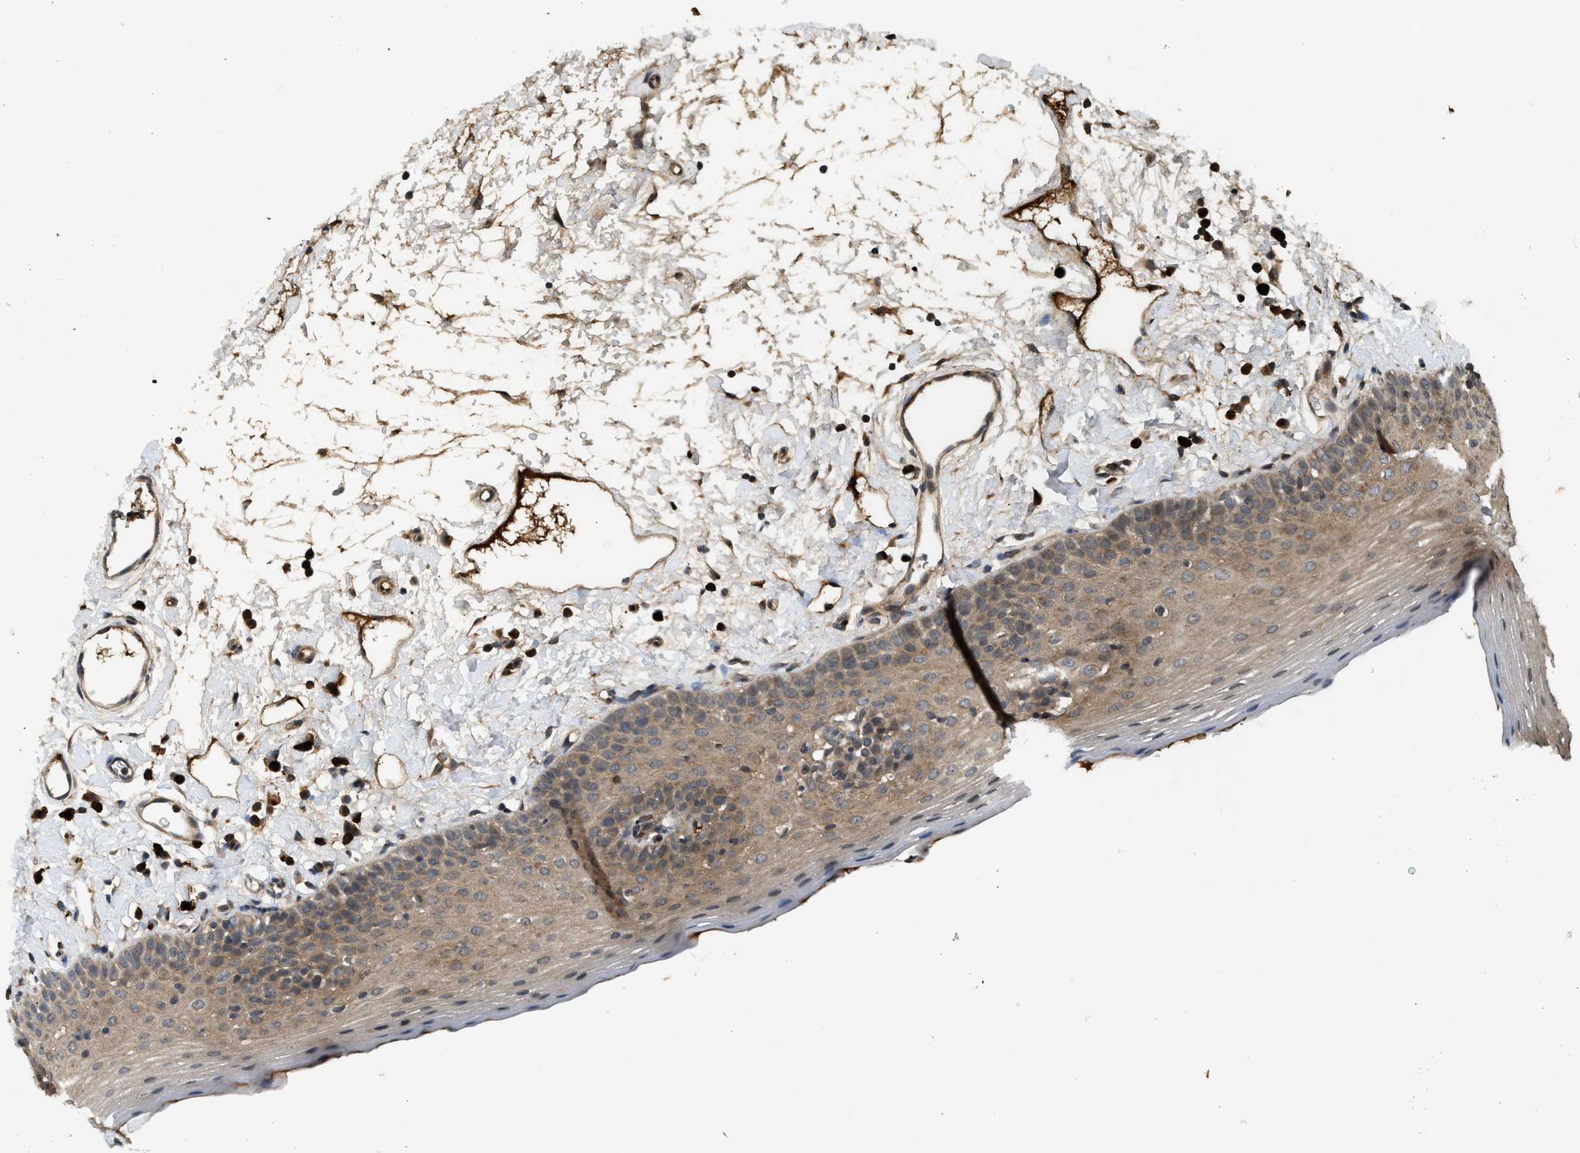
{"staining": {"intensity": "weak", "quantity": ">75%", "location": "cytoplasmic/membranous"}, "tissue": "oral mucosa", "cell_type": "Squamous epithelial cells", "image_type": "normal", "snomed": [{"axis": "morphology", "description": "Normal tissue, NOS"}, {"axis": "topography", "description": "Oral tissue"}], "caption": "A high-resolution photomicrograph shows IHC staining of benign oral mucosa, which shows weak cytoplasmic/membranous positivity in approximately >75% of squamous epithelial cells.", "gene": "ADCY8", "patient": {"sex": "male", "age": 66}}